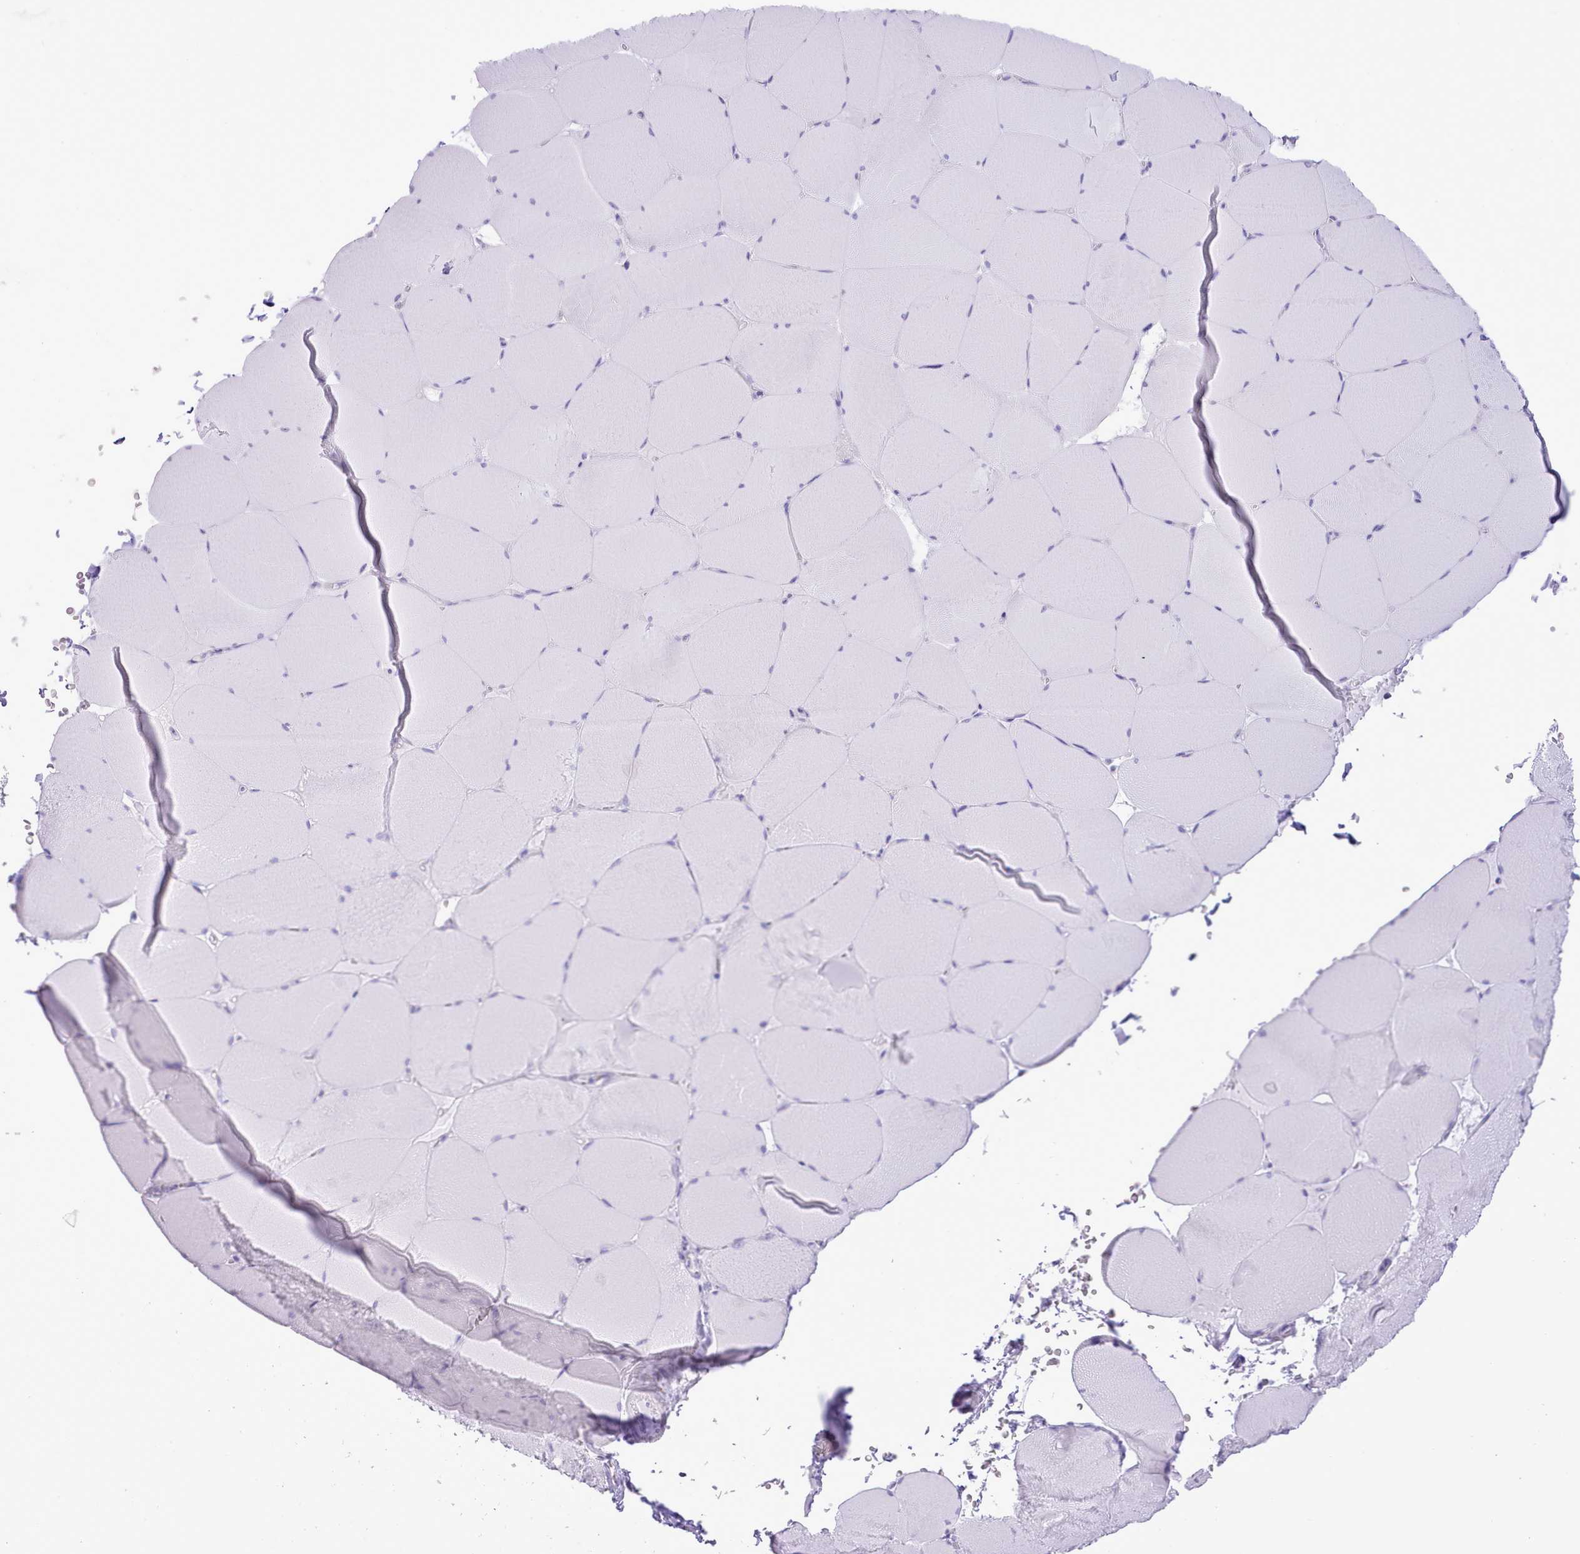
{"staining": {"intensity": "negative", "quantity": "none", "location": "none"}, "tissue": "skeletal muscle", "cell_type": "Myocytes", "image_type": "normal", "snomed": [{"axis": "morphology", "description": "Normal tissue, NOS"}, {"axis": "topography", "description": "Skeletal muscle"}, {"axis": "topography", "description": "Head-Neck"}], "caption": "Myocytes show no significant expression in benign skeletal muscle. (DAB IHC, high magnification).", "gene": "MDFI", "patient": {"sex": "male", "age": 66}}